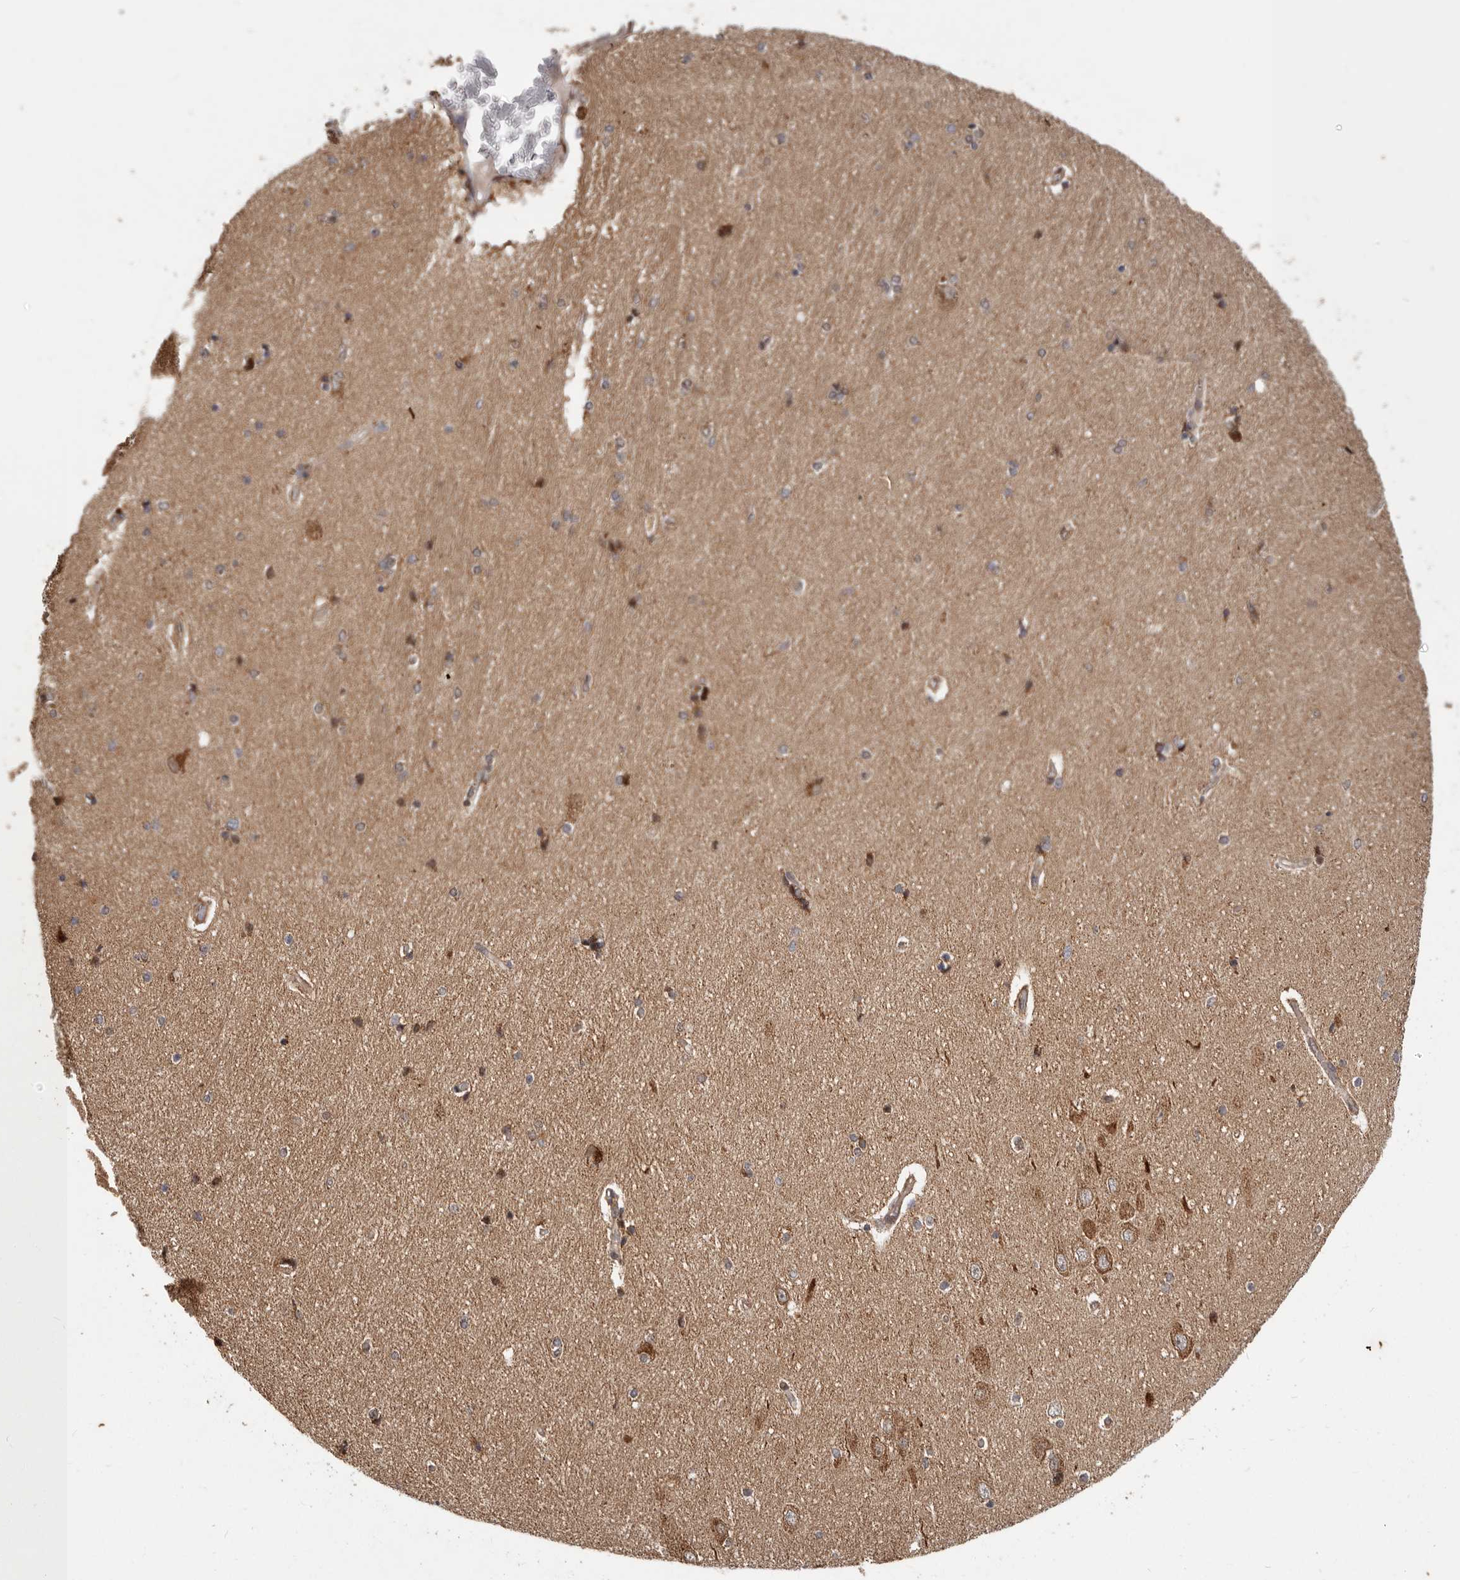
{"staining": {"intensity": "moderate", "quantity": "25%-75%", "location": "cytoplasmic/membranous"}, "tissue": "hippocampus", "cell_type": "Glial cells", "image_type": "normal", "snomed": [{"axis": "morphology", "description": "Normal tissue, NOS"}, {"axis": "topography", "description": "Hippocampus"}], "caption": "Immunohistochemical staining of normal hippocampus demonstrates moderate cytoplasmic/membranous protein positivity in approximately 25%-75% of glial cells.", "gene": "MRPS10", "patient": {"sex": "female", "age": 54}}